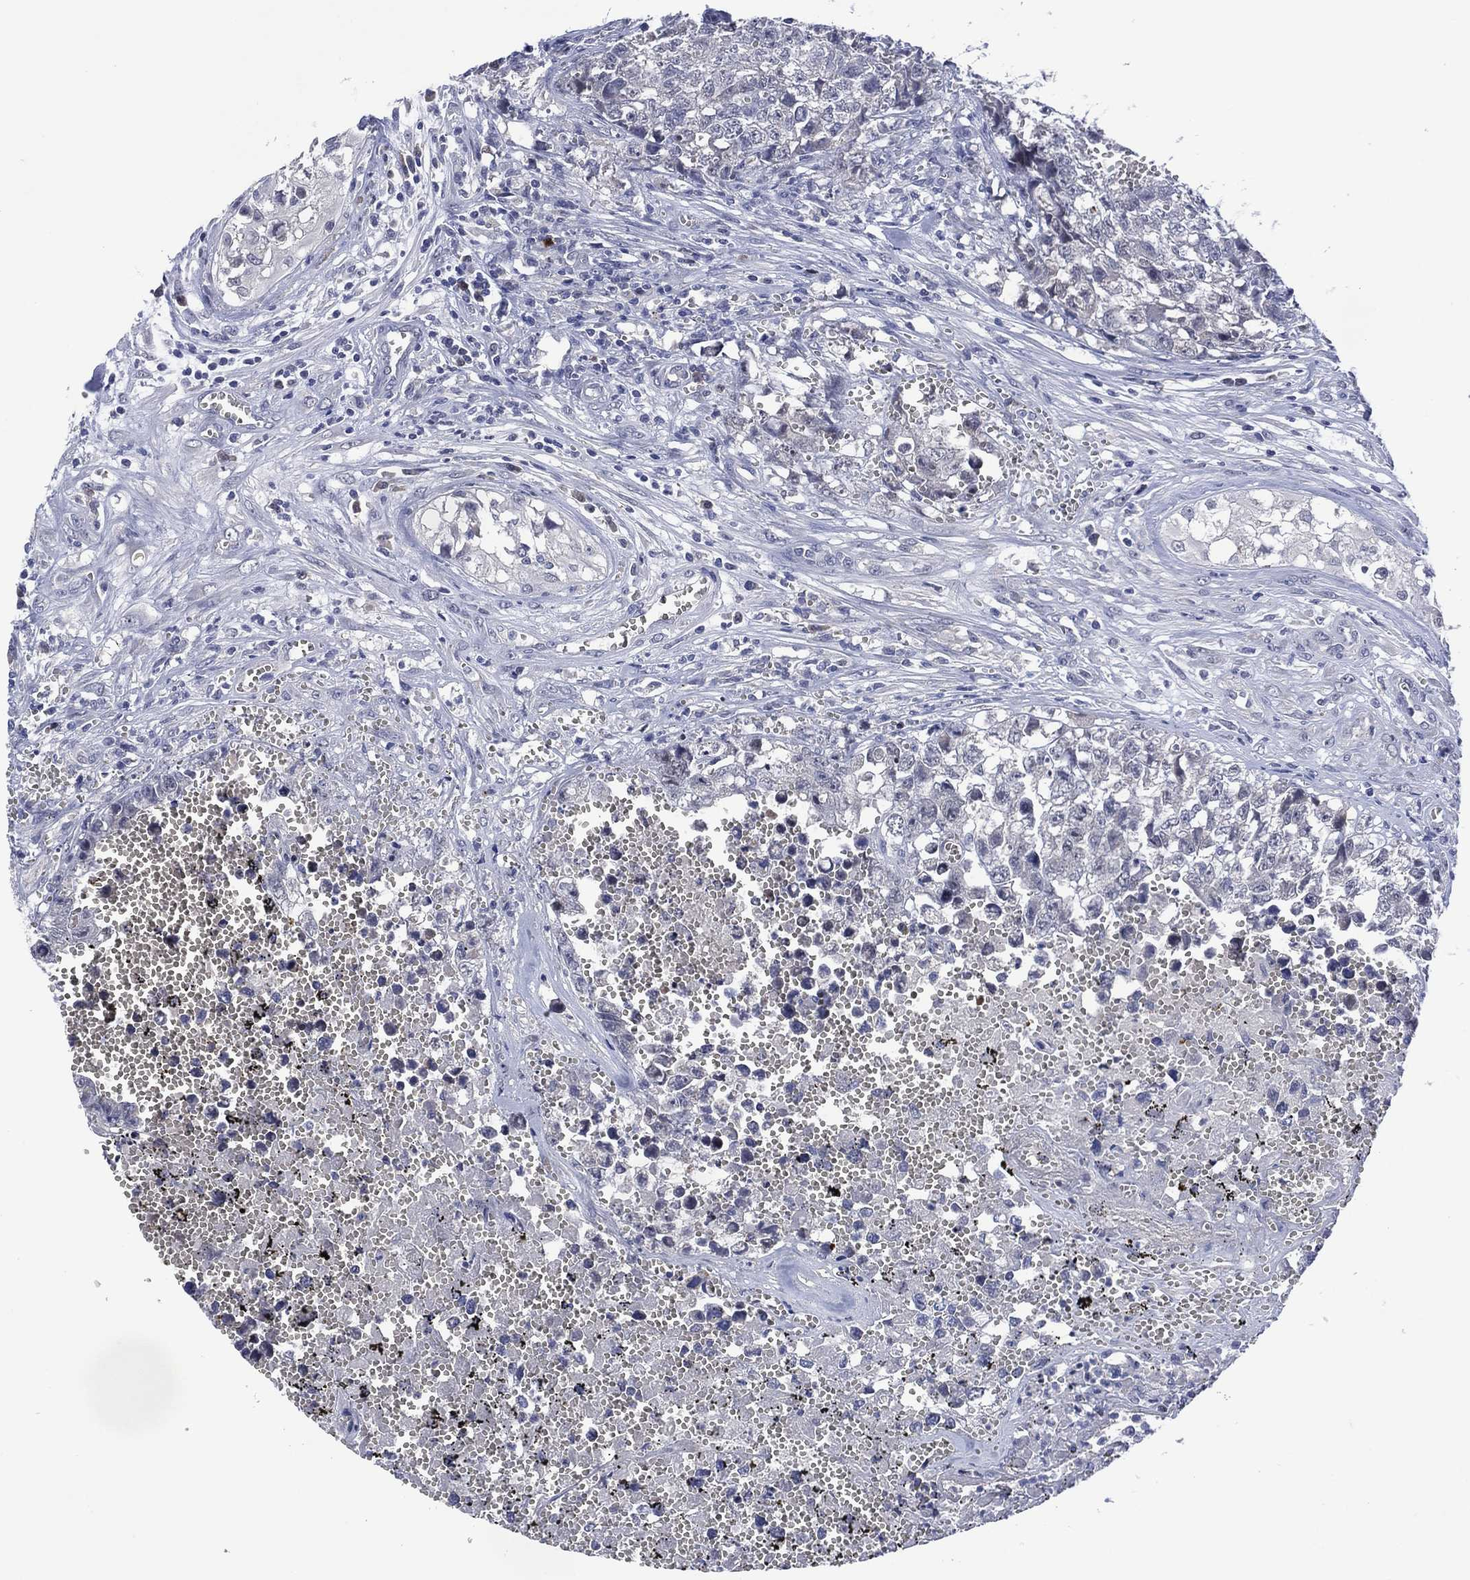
{"staining": {"intensity": "negative", "quantity": "none", "location": "none"}, "tissue": "testis cancer", "cell_type": "Tumor cells", "image_type": "cancer", "snomed": [{"axis": "morphology", "description": "Seminoma, NOS"}, {"axis": "morphology", "description": "Carcinoma, Embryonal, NOS"}, {"axis": "topography", "description": "Testis"}], "caption": "Immunohistochemical staining of testis cancer (embryonal carcinoma) shows no significant expression in tumor cells.", "gene": "USP26", "patient": {"sex": "male", "age": 22}}